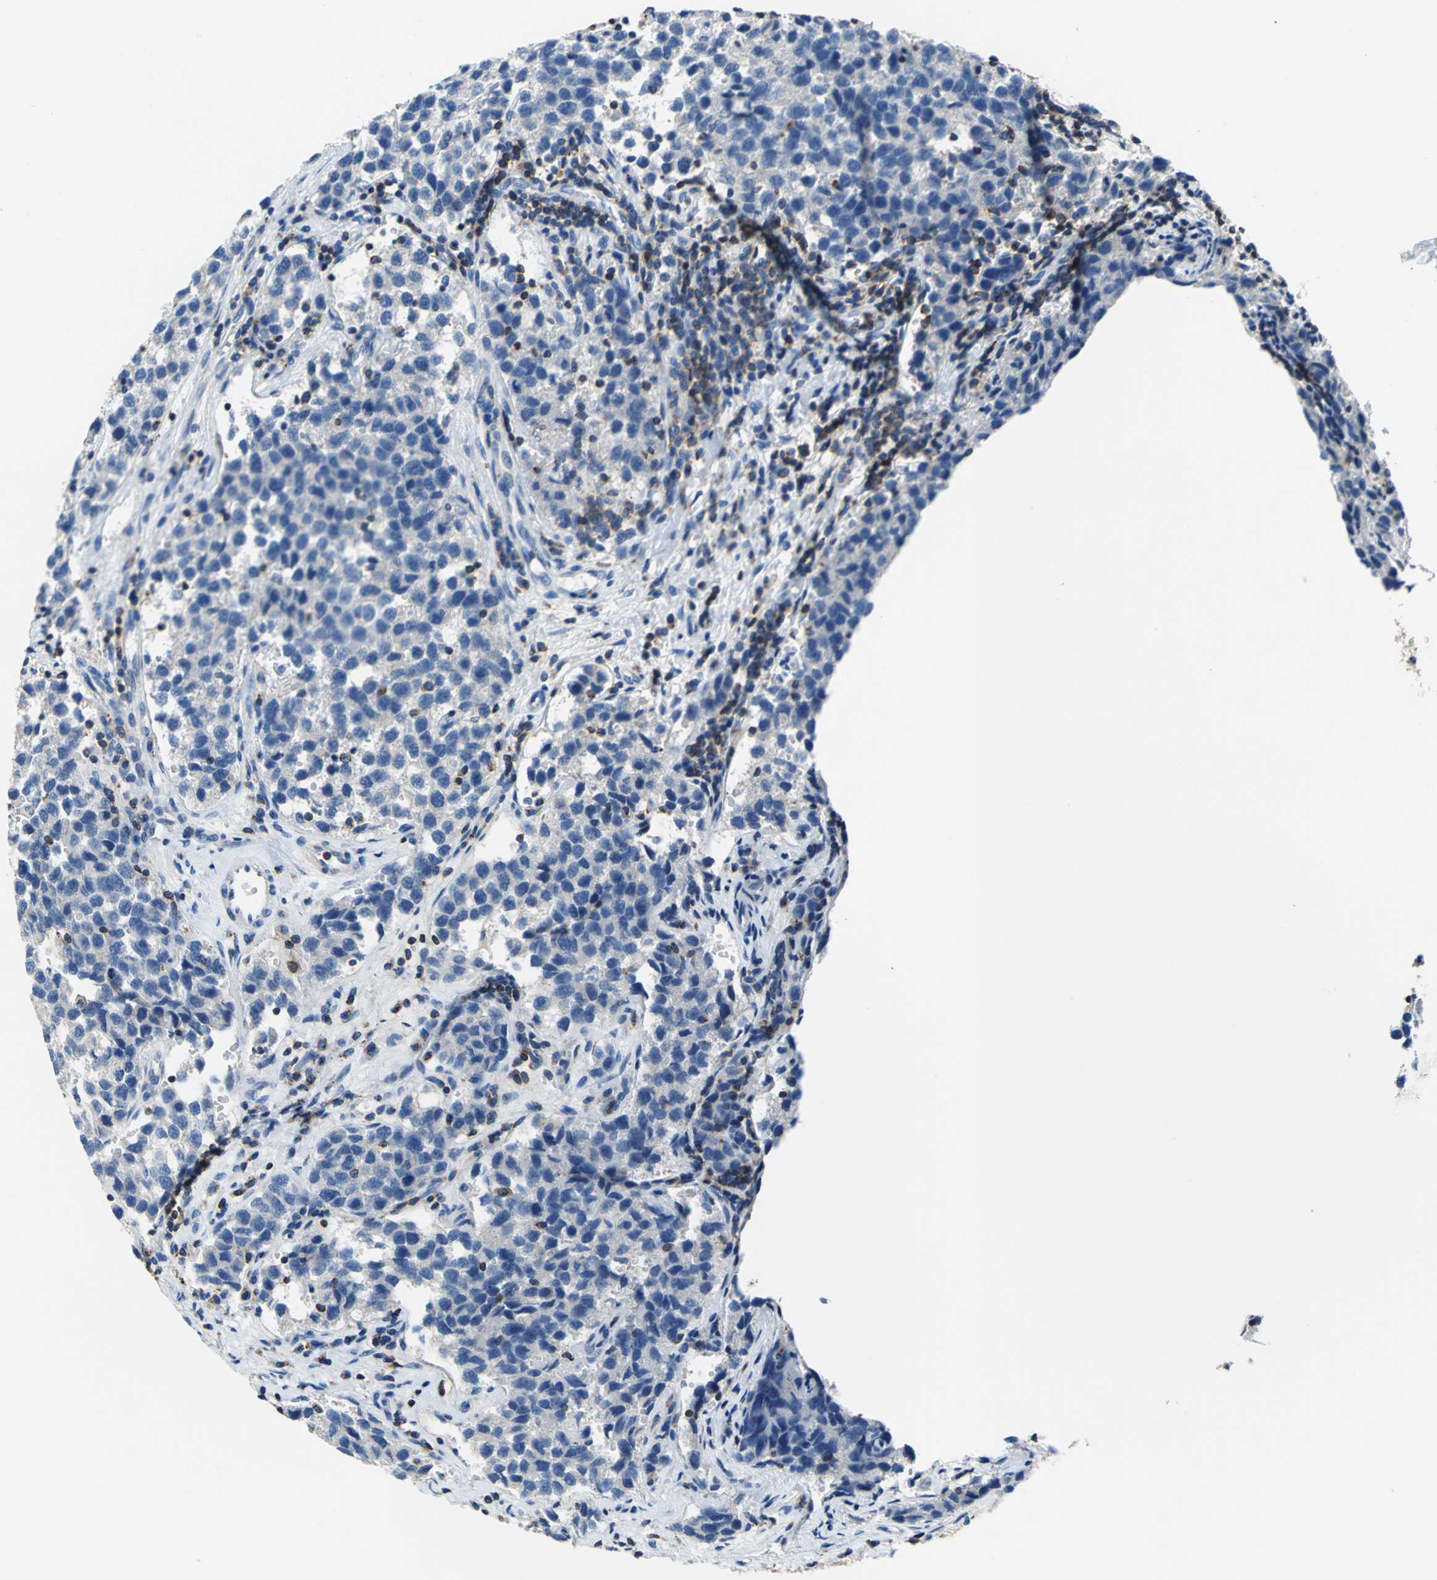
{"staining": {"intensity": "negative", "quantity": "none", "location": "none"}, "tissue": "testis cancer", "cell_type": "Tumor cells", "image_type": "cancer", "snomed": [{"axis": "morphology", "description": "Seminoma, NOS"}, {"axis": "topography", "description": "Testis"}], "caption": "Micrograph shows no significant protein positivity in tumor cells of seminoma (testis). (Stains: DAB (3,3'-diaminobenzidine) immunohistochemistry with hematoxylin counter stain, Microscopy: brightfield microscopy at high magnification).", "gene": "SEPTIN6", "patient": {"sex": "male", "age": 39}}